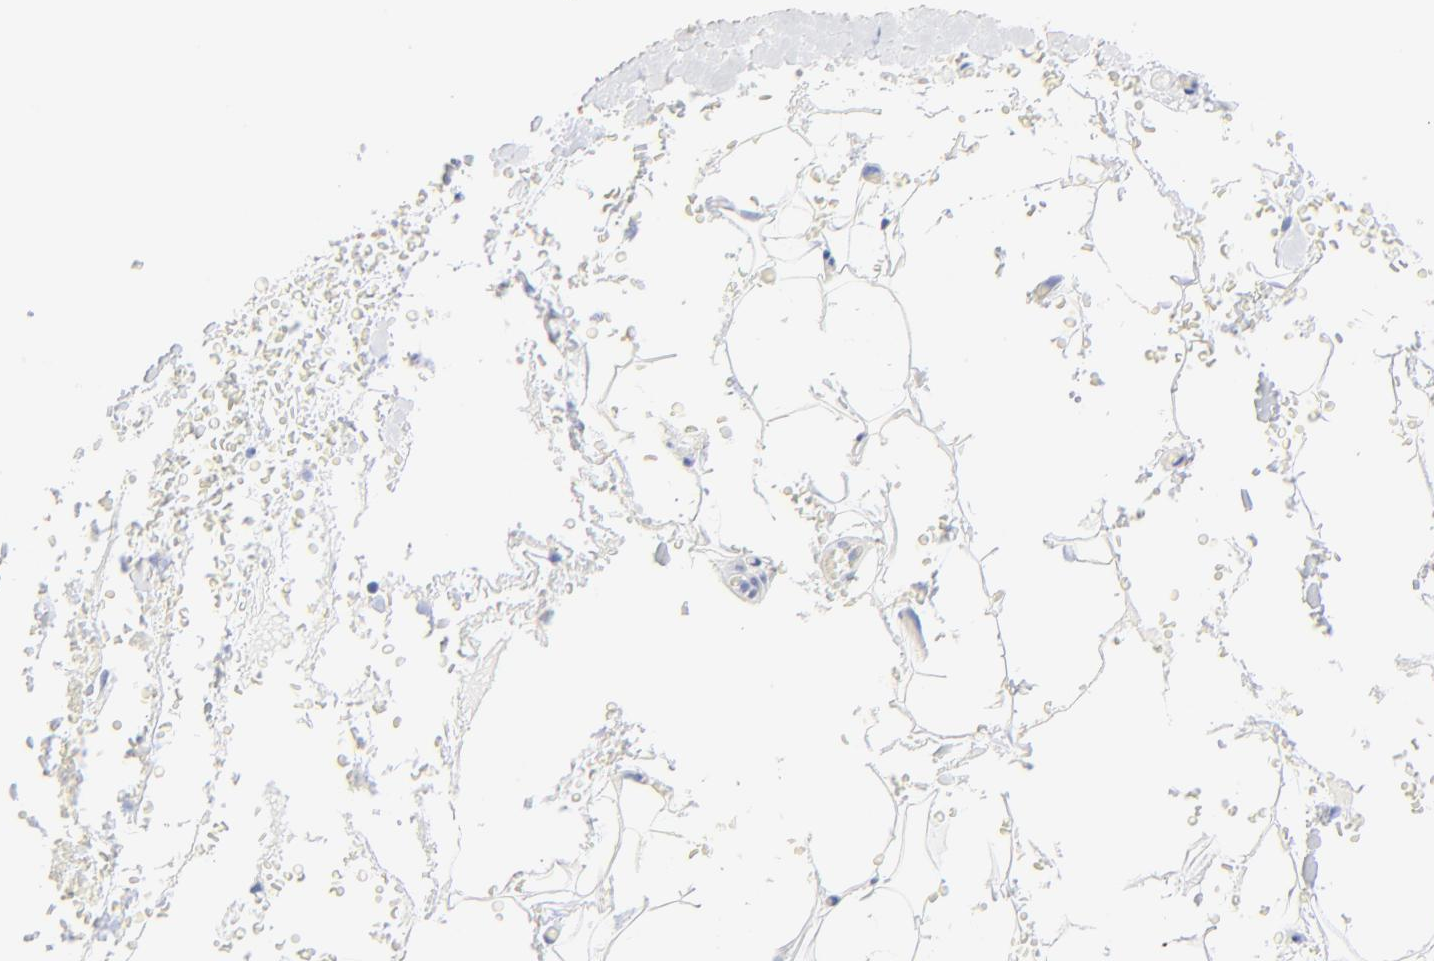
{"staining": {"intensity": "negative", "quantity": "none", "location": "none"}, "tissue": "adipose tissue", "cell_type": "Adipocytes", "image_type": "normal", "snomed": [{"axis": "morphology", "description": "Normal tissue, NOS"}, {"axis": "morphology", "description": "Inflammation, NOS"}, {"axis": "topography", "description": "Breast"}], "caption": "The histopathology image demonstrates no significant expression in adipocytes of adipose tissue.", "gene": "PSD3", "patient": {"sex": "female", "age": 65}}